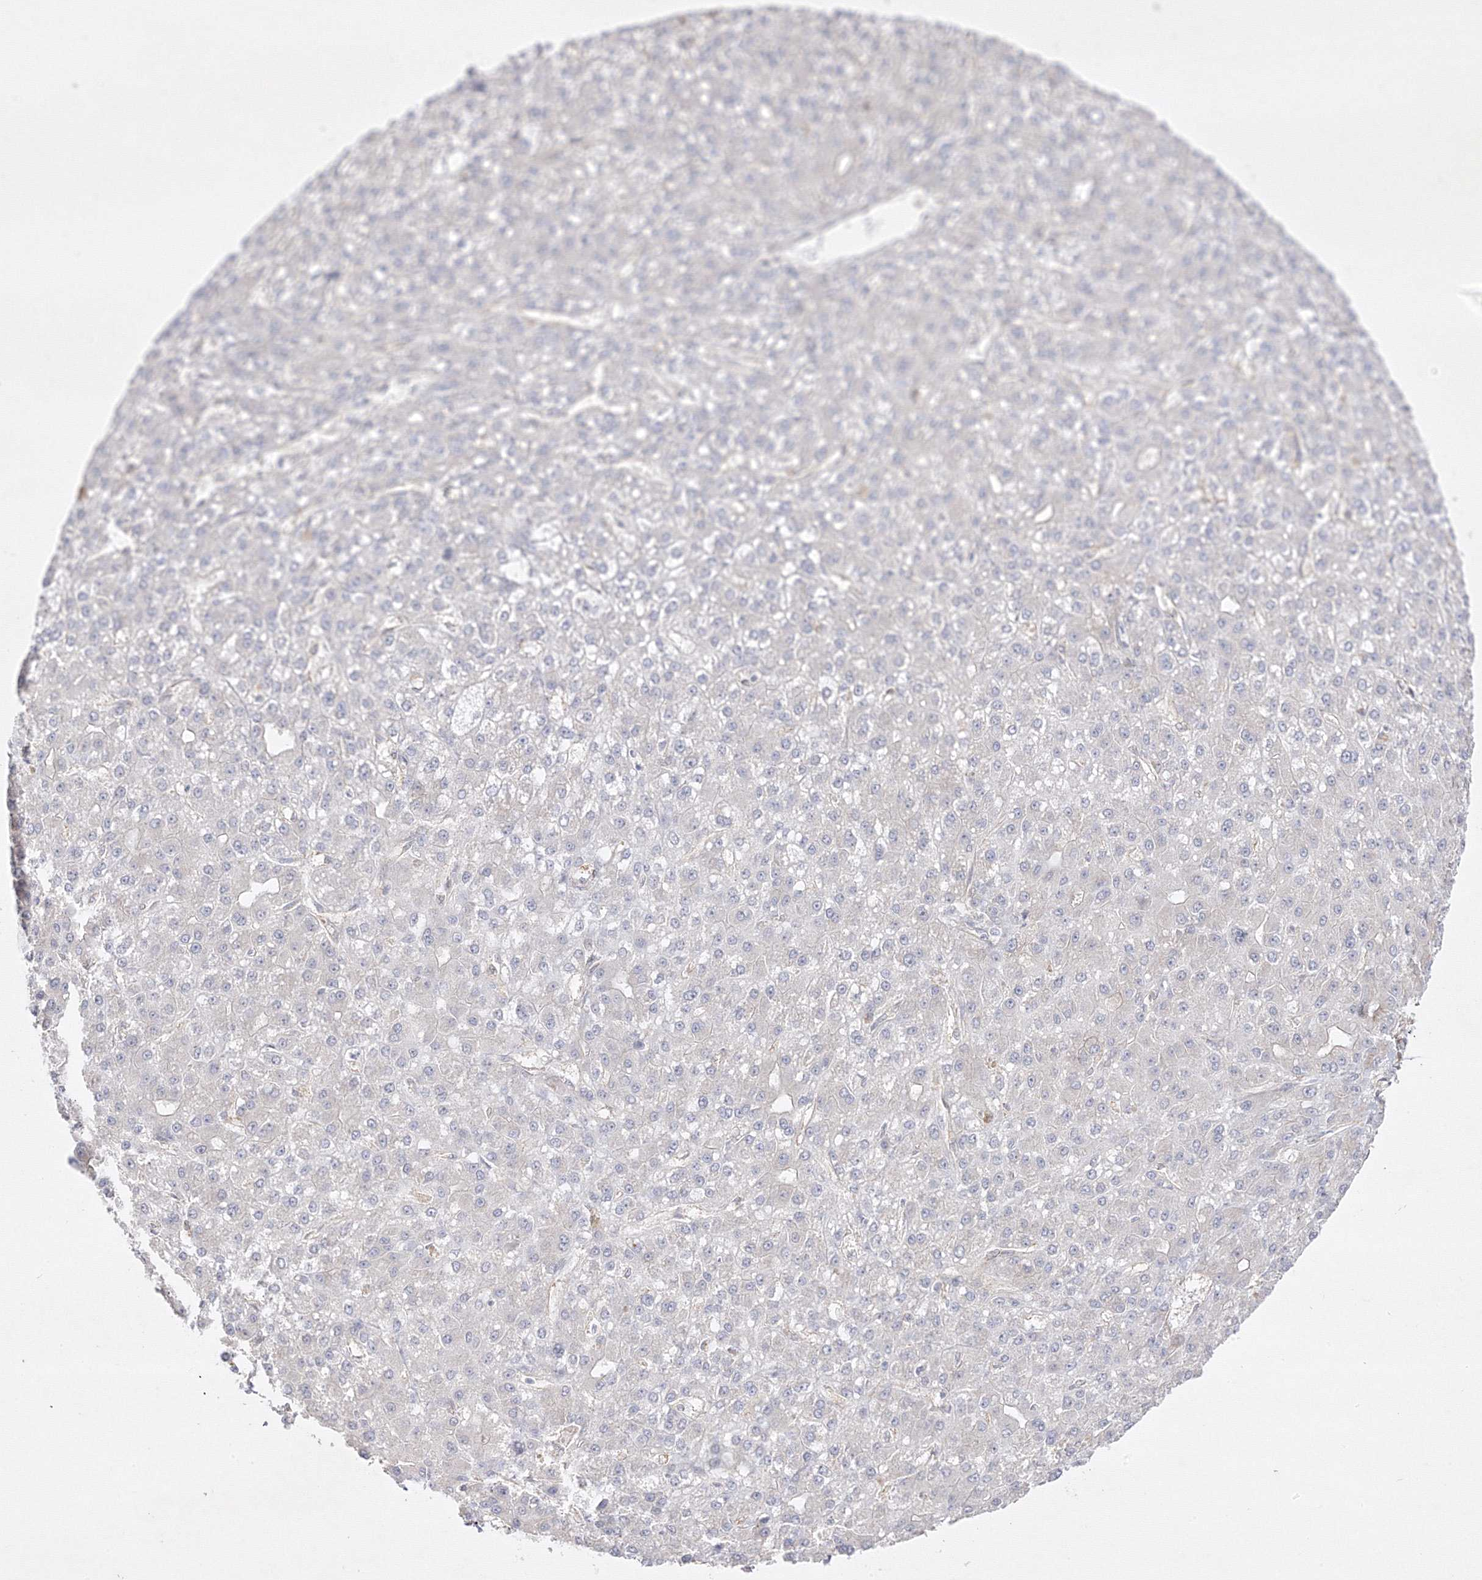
{"staining": {"intensity": "negative", "quantity": "none", "location": "none"}, "tissue": "liver cancer", "cell_type": "Tumor cells", "image_type": "cancer", "snomed": [{"axis": "morphology", "description": "Carcinoma, Hepatocellular, NOS"}, {"axis": "topography", "description": "Liver"}], "caption": "High magnification brightfield microscopy of liver cancer stained with DAB (3,3'-diaminobenzidine) (brown) and counterstained with hematoxylin (blue): tumor cells show no significant positivity. (Immunohistochemistry (ihc), brightfield microscopy, high magnification).", "gene": "C2CD2", "patient": {"sex": "male", "age": 67}}